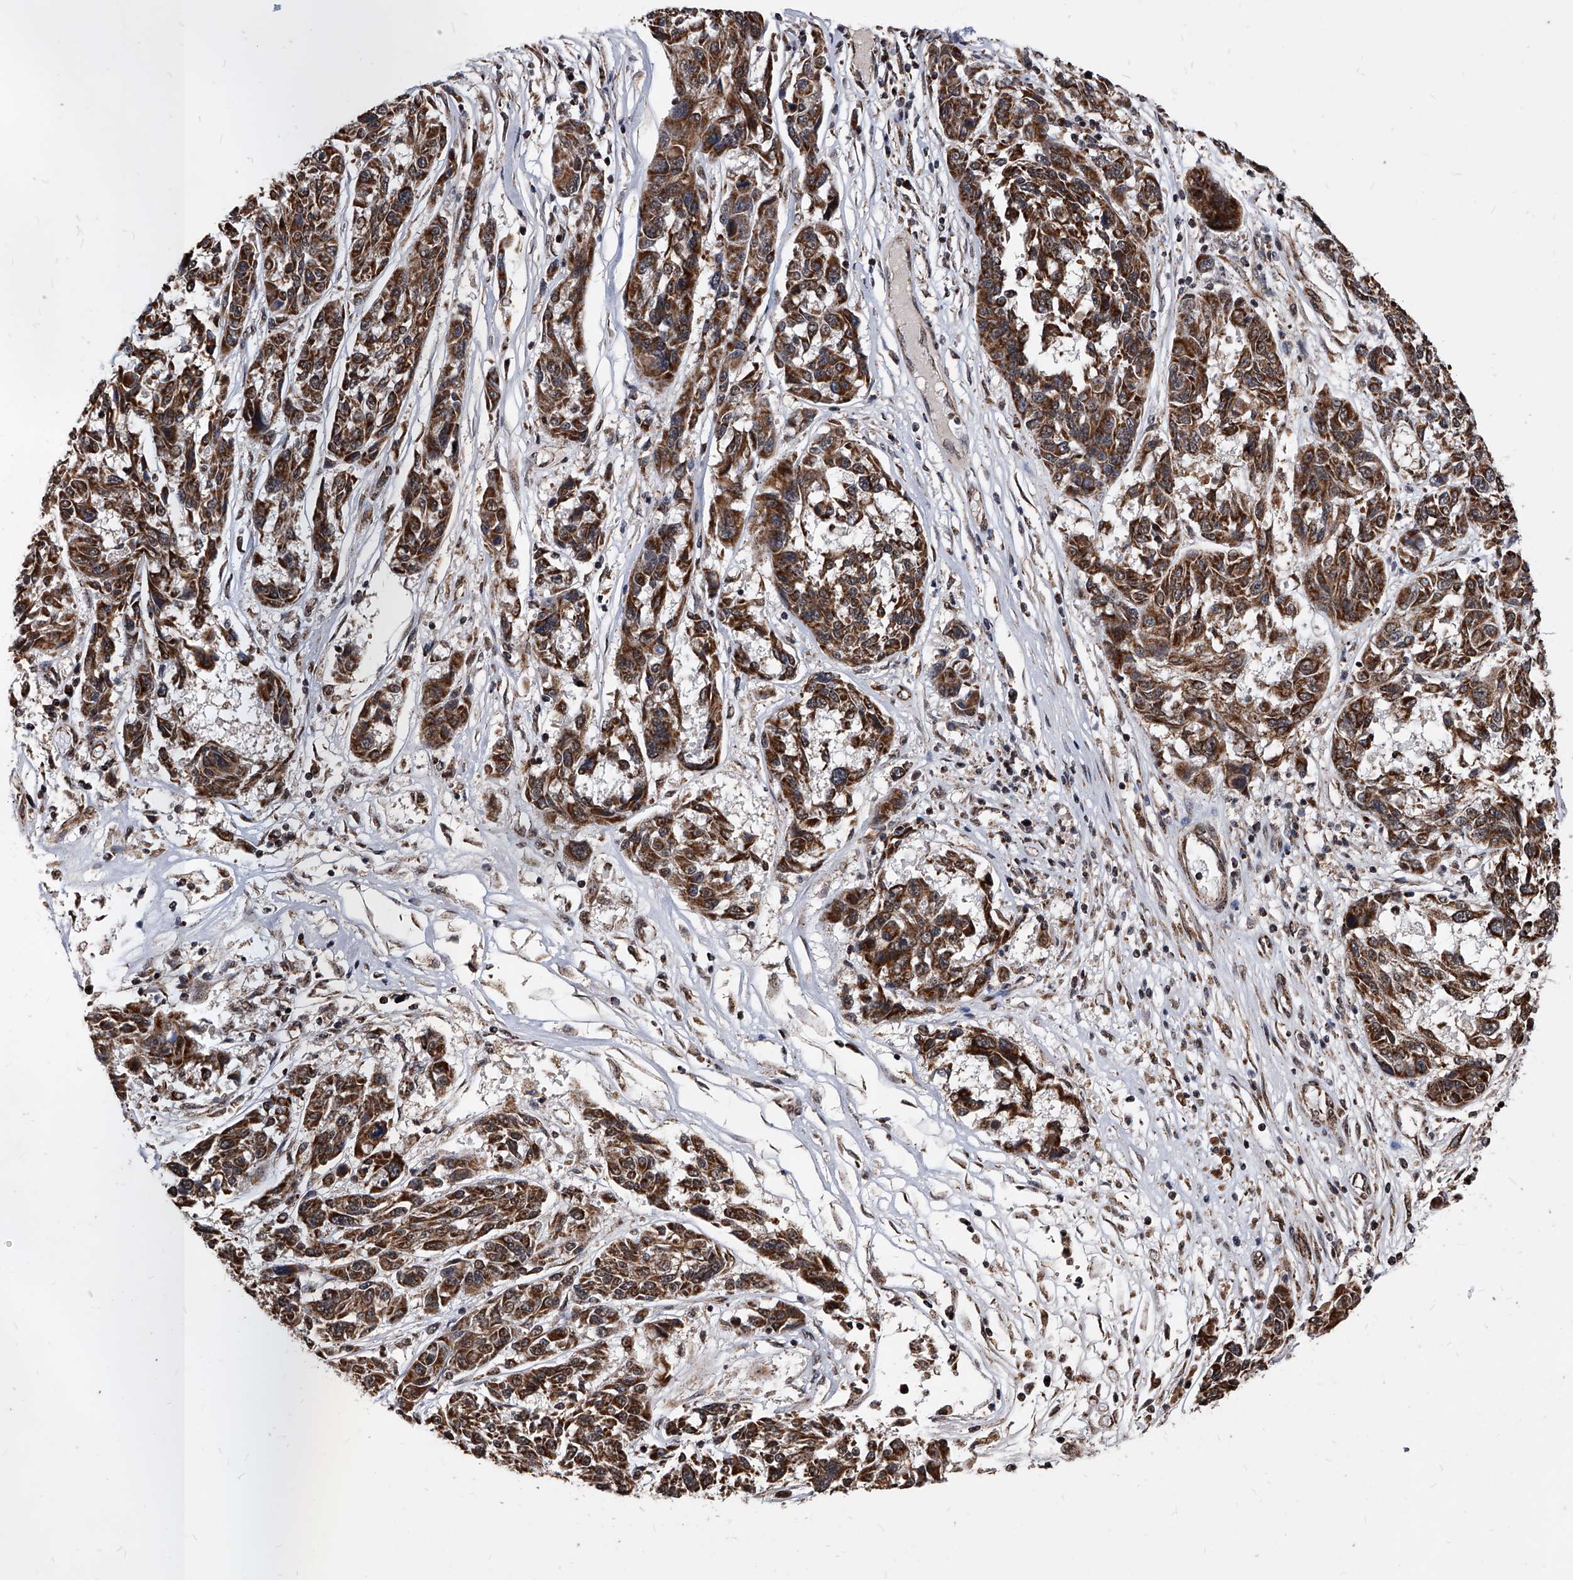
{"staining": {"intensity": "moderate", "quantity": ">75%", "location": "cytoplasmic/membranous"}, "tissue": "melanoma", "cell_type": "Tumor cells", "image_type": "cancer", "snomed": [{"axis": "morphology", "description": "Malignant melanoma, NOS"}, {"axis": "topography", "description": "Skin"}], "caption": "Human melanoma stained with a brown dye demonstrates moderate cytoplasmic/membranous positive positivity in about >75% of tumor cells.", "gene": "DUSP22", "patient": {"sex": "male", "age": 53}}